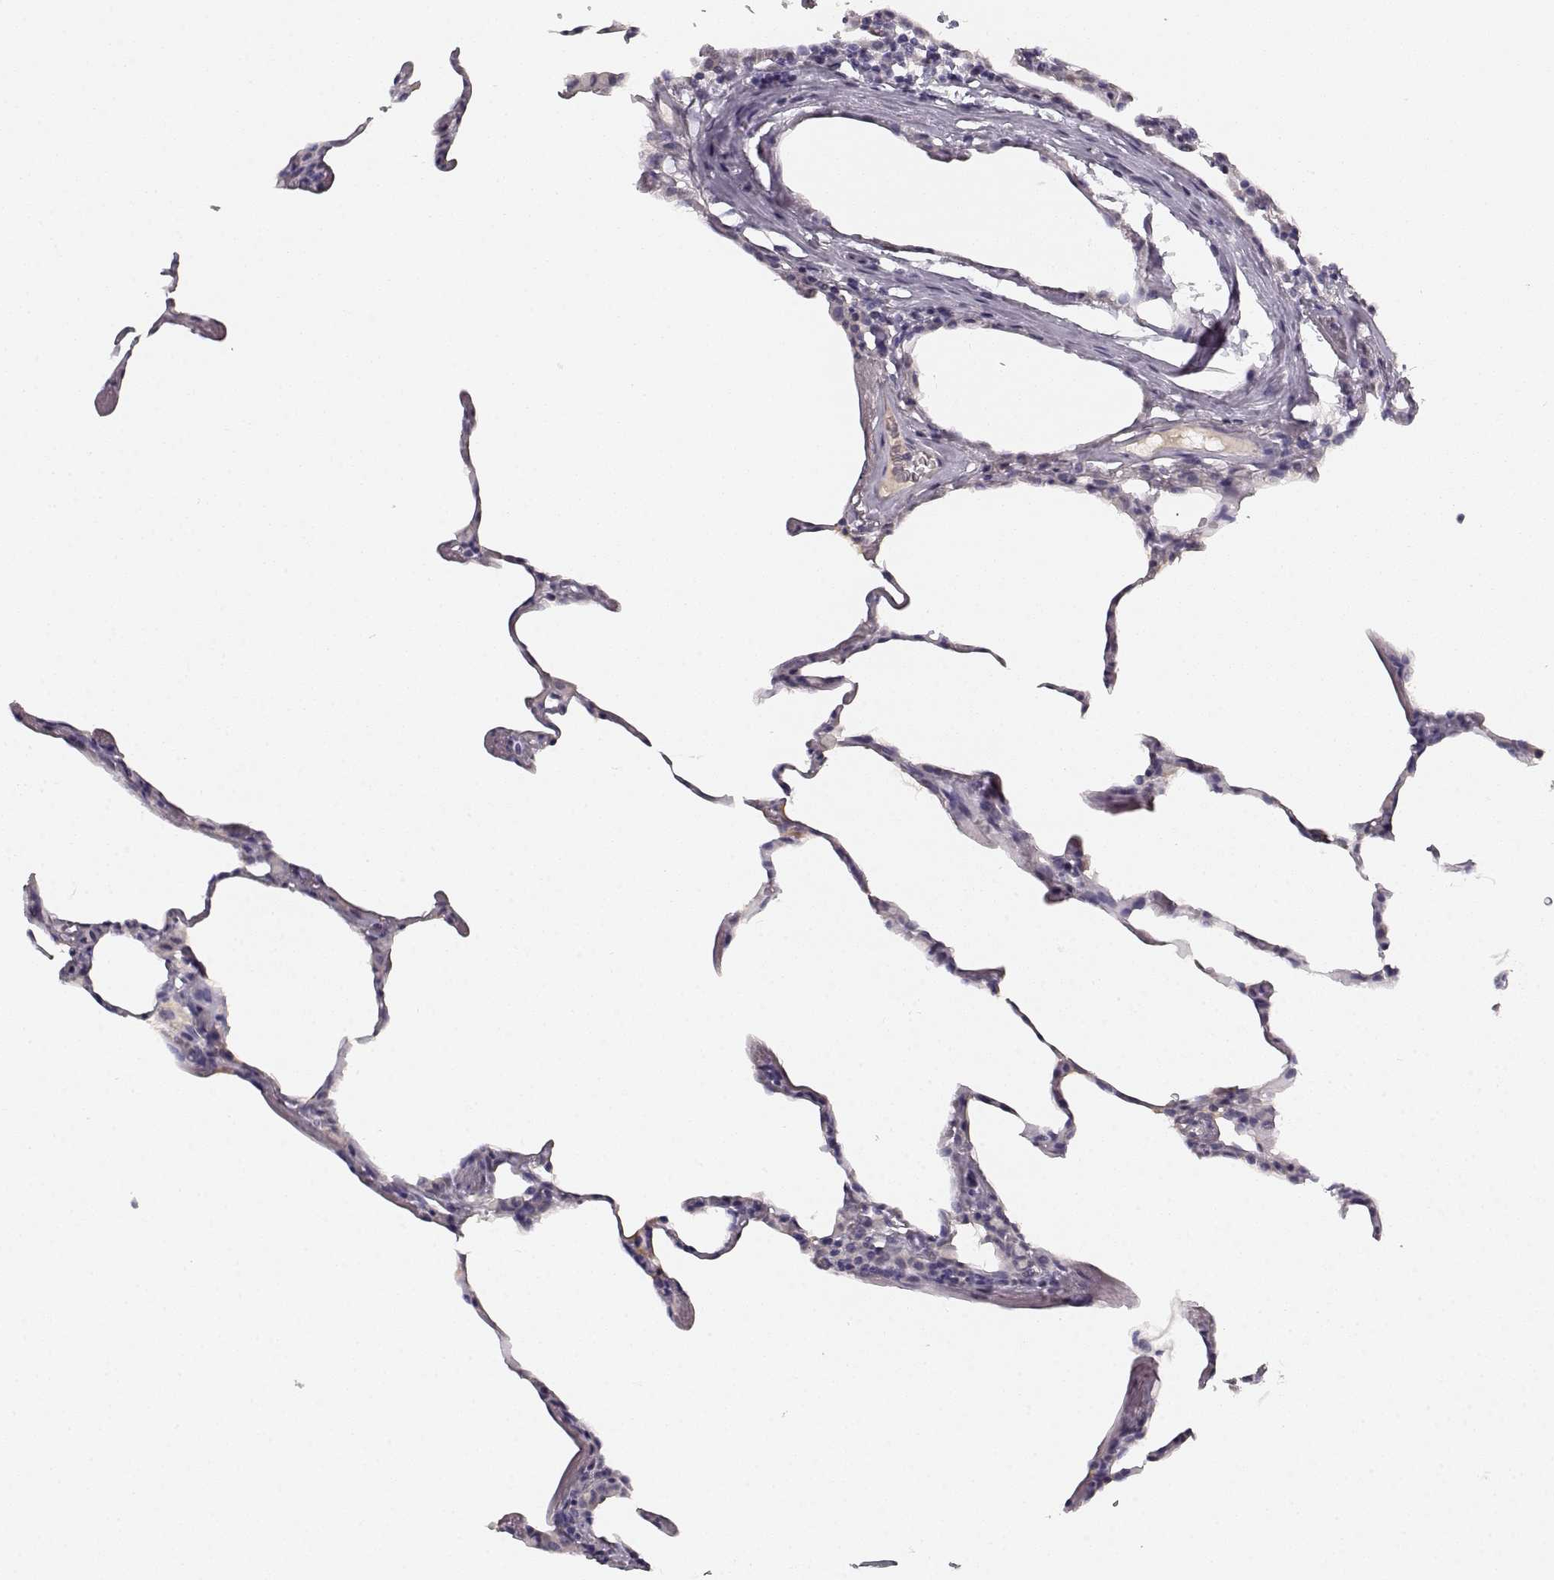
{"staining": {"intensity": "negative", "quantity": "none", "location": "none"}, "tissue": "lung", "cell_type": "Alveolar cells", "image_type": "normal", "snomed": [{"axis": "morphology", "description": "Normal tissue, NOS"}, {"axis": "topography", "description": "Lung"}], "caption": "Immunohistochemistry (IHC) histopathology image of unremarkable lung stained for a protein (brown), which demonstrates no positivity in alveolar cells.", "gene": "KIAA0319", "patient": {"sex": "female", "age": 57}}